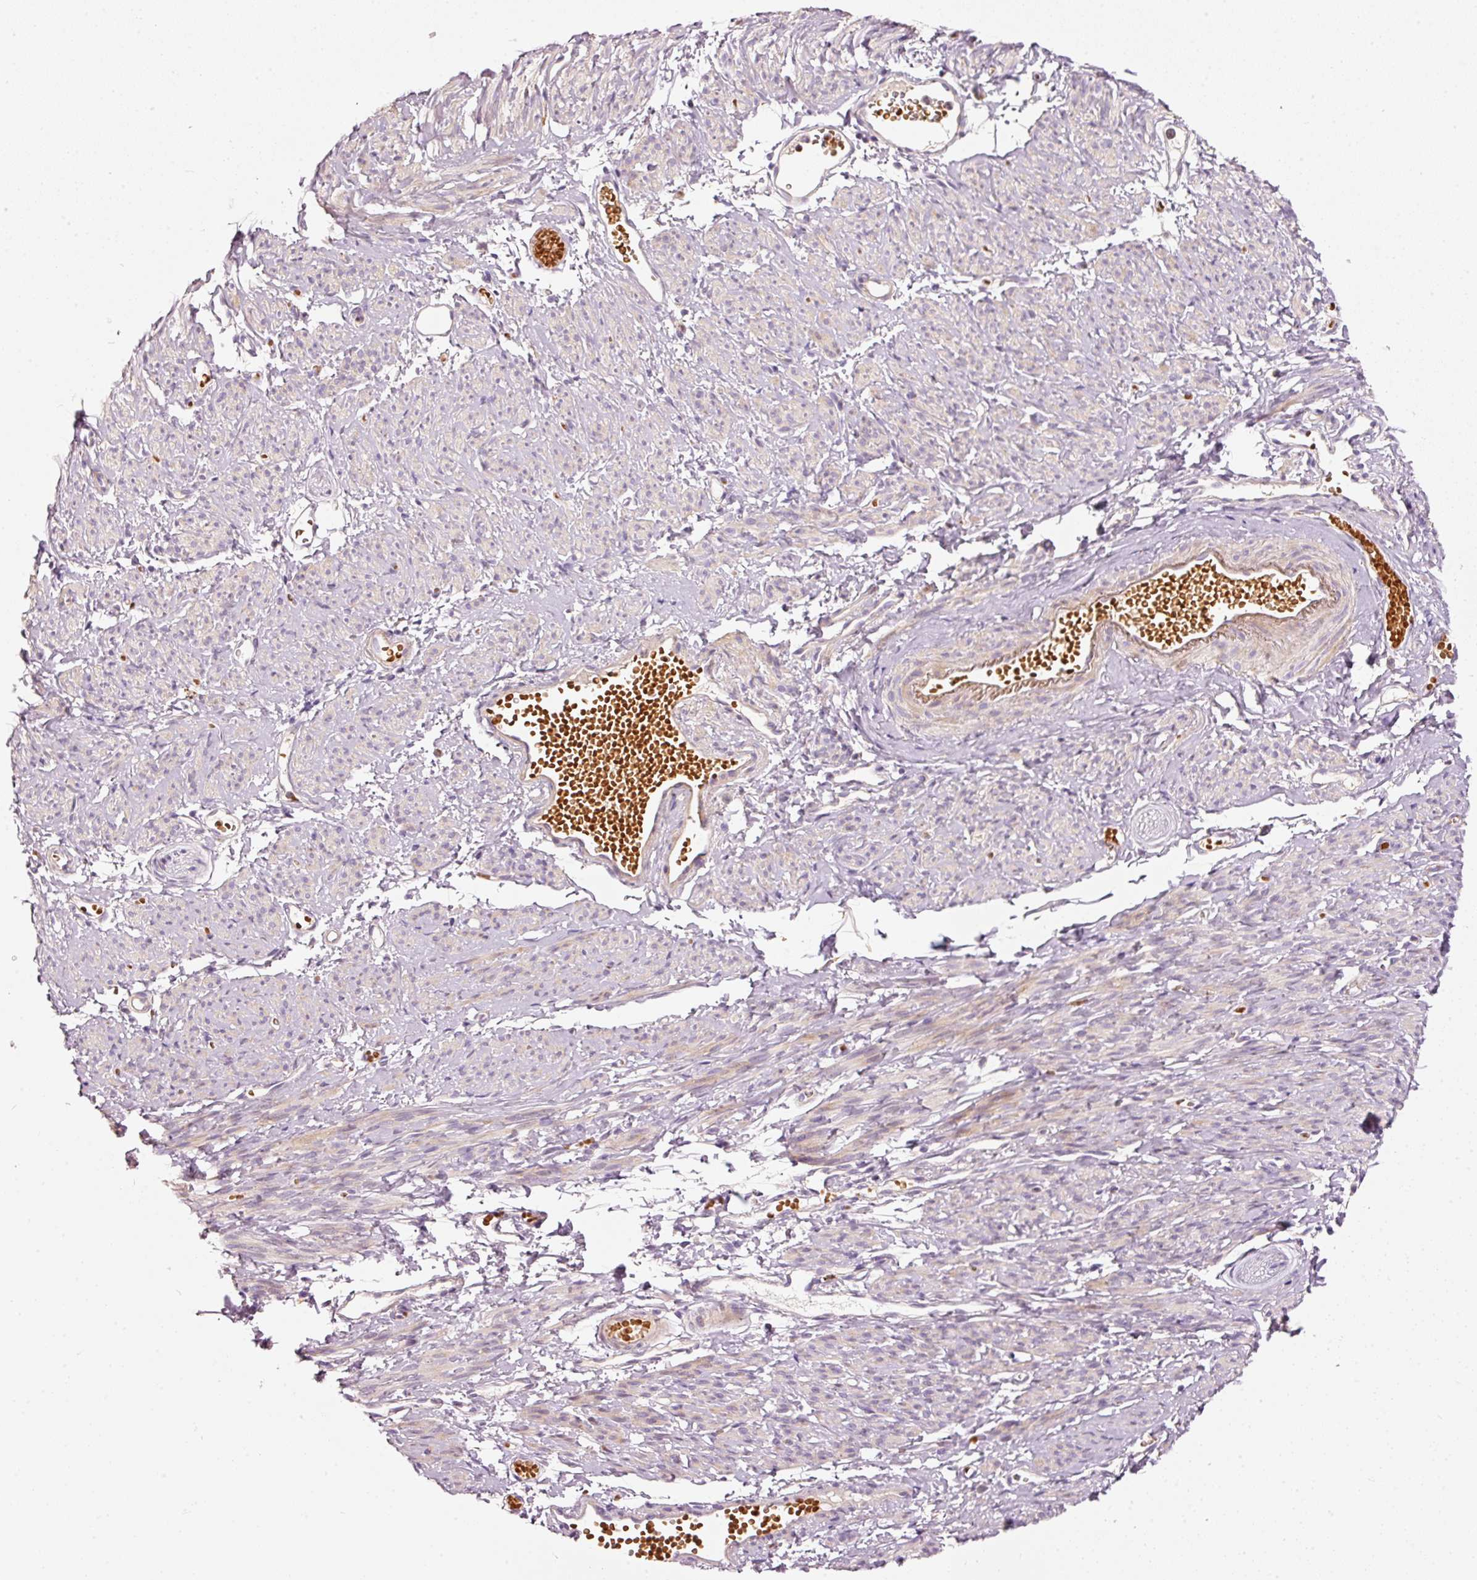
{"staining": {"intensity": "negative", "quantity": "none", "location": "none"}, "tissue": "smooth muscle", "cell_type": "Smooth muscle cells", "image_type": "normal", "snomed": [{"axis": "morphology", "description": "Normal tissue, NOS"}, {"axis": "topography", "description": "Smooth muscle"}], "caption": "DAB (3,3'-diaminobenzidine) immunohistochemical staining of benign human smooth muscle demonstrates no significant staining in smooth muscle cells.", "gene": "KLHL21", "patient": {"sex": "female", "age": 65}}